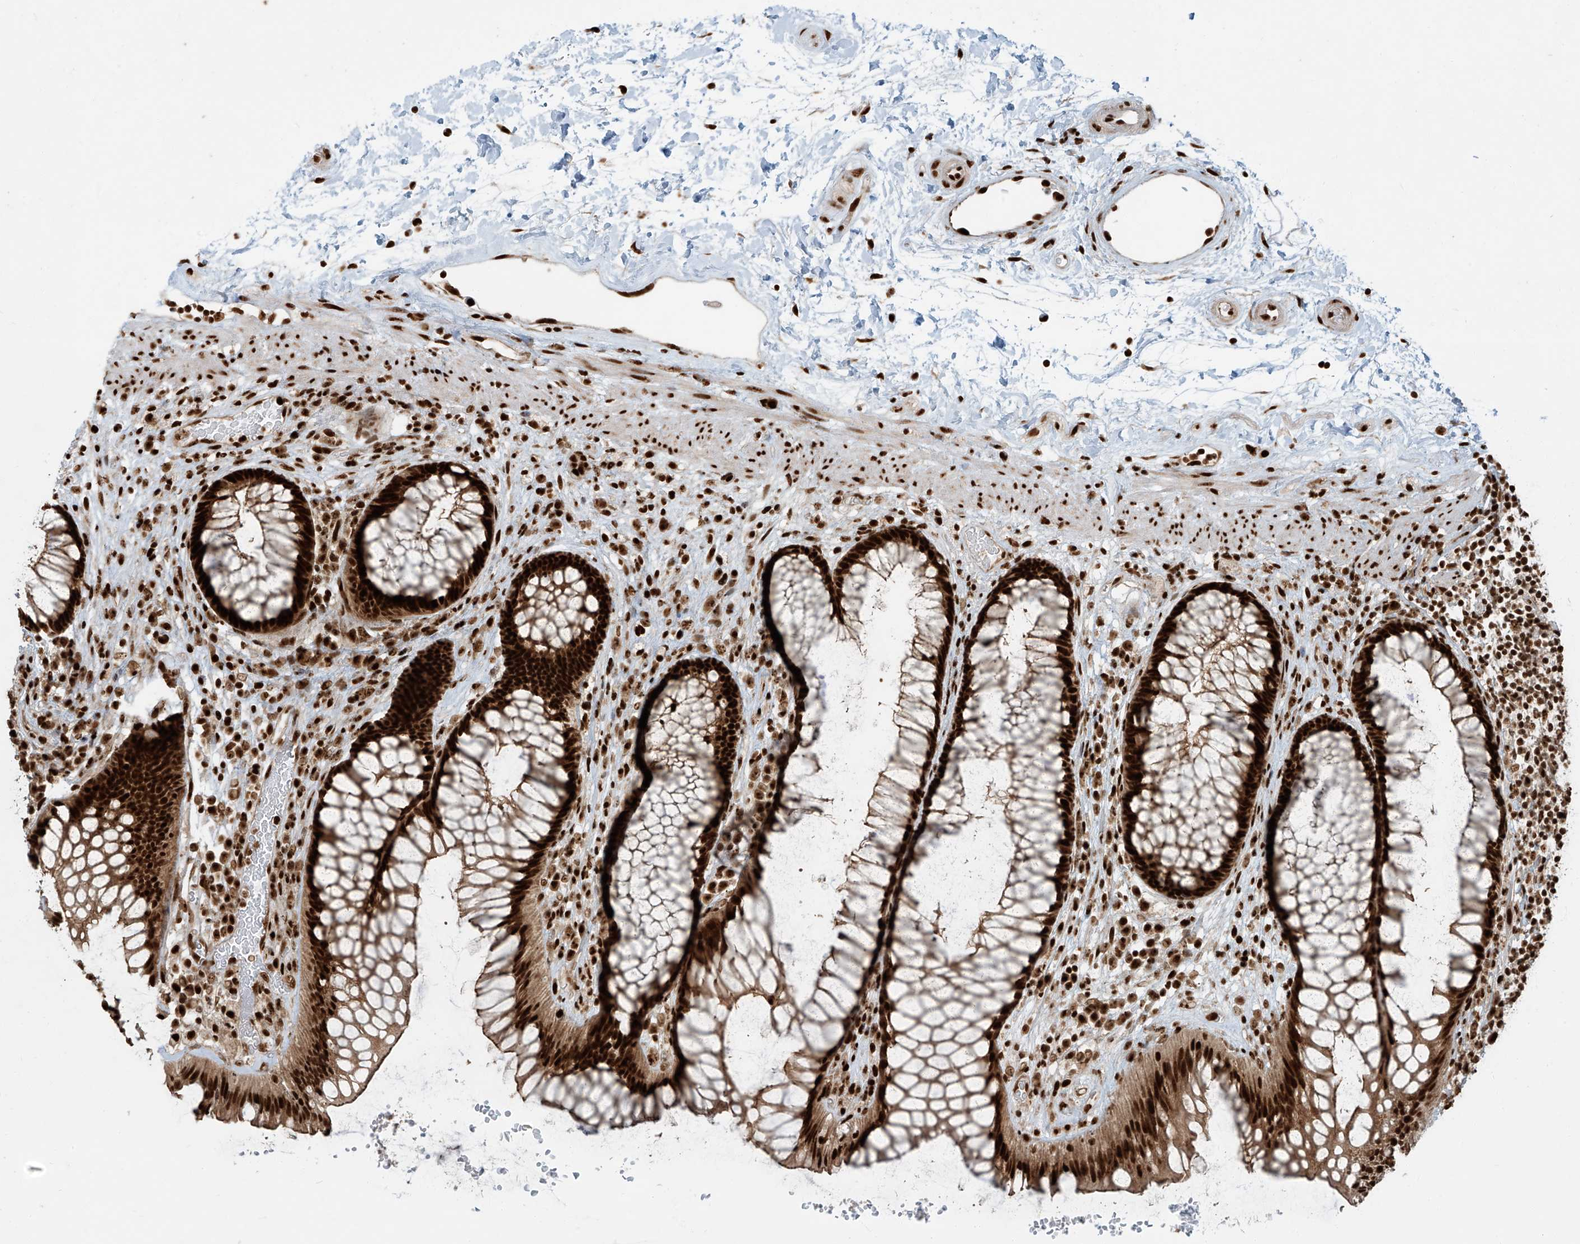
{"staining": {"intensity": "strong", "quantity": ">75%", "location": "nuclear"}, "tissue": "rectum", "cell_type": "Glandular cells", "image_type": "normal", "snomed": [{"axis": "morphology", "description": "Normal tissue, NOS"}, {"axis": "topography", "description": "Rectum"}], "caption": "Protein expression by immunohistochemistry exhibits strong nuclear positivity in about >75% of glandular cells in benign rectum.", "gene": "FAM193B", "patient": {"sex": "male", "age": 51}}